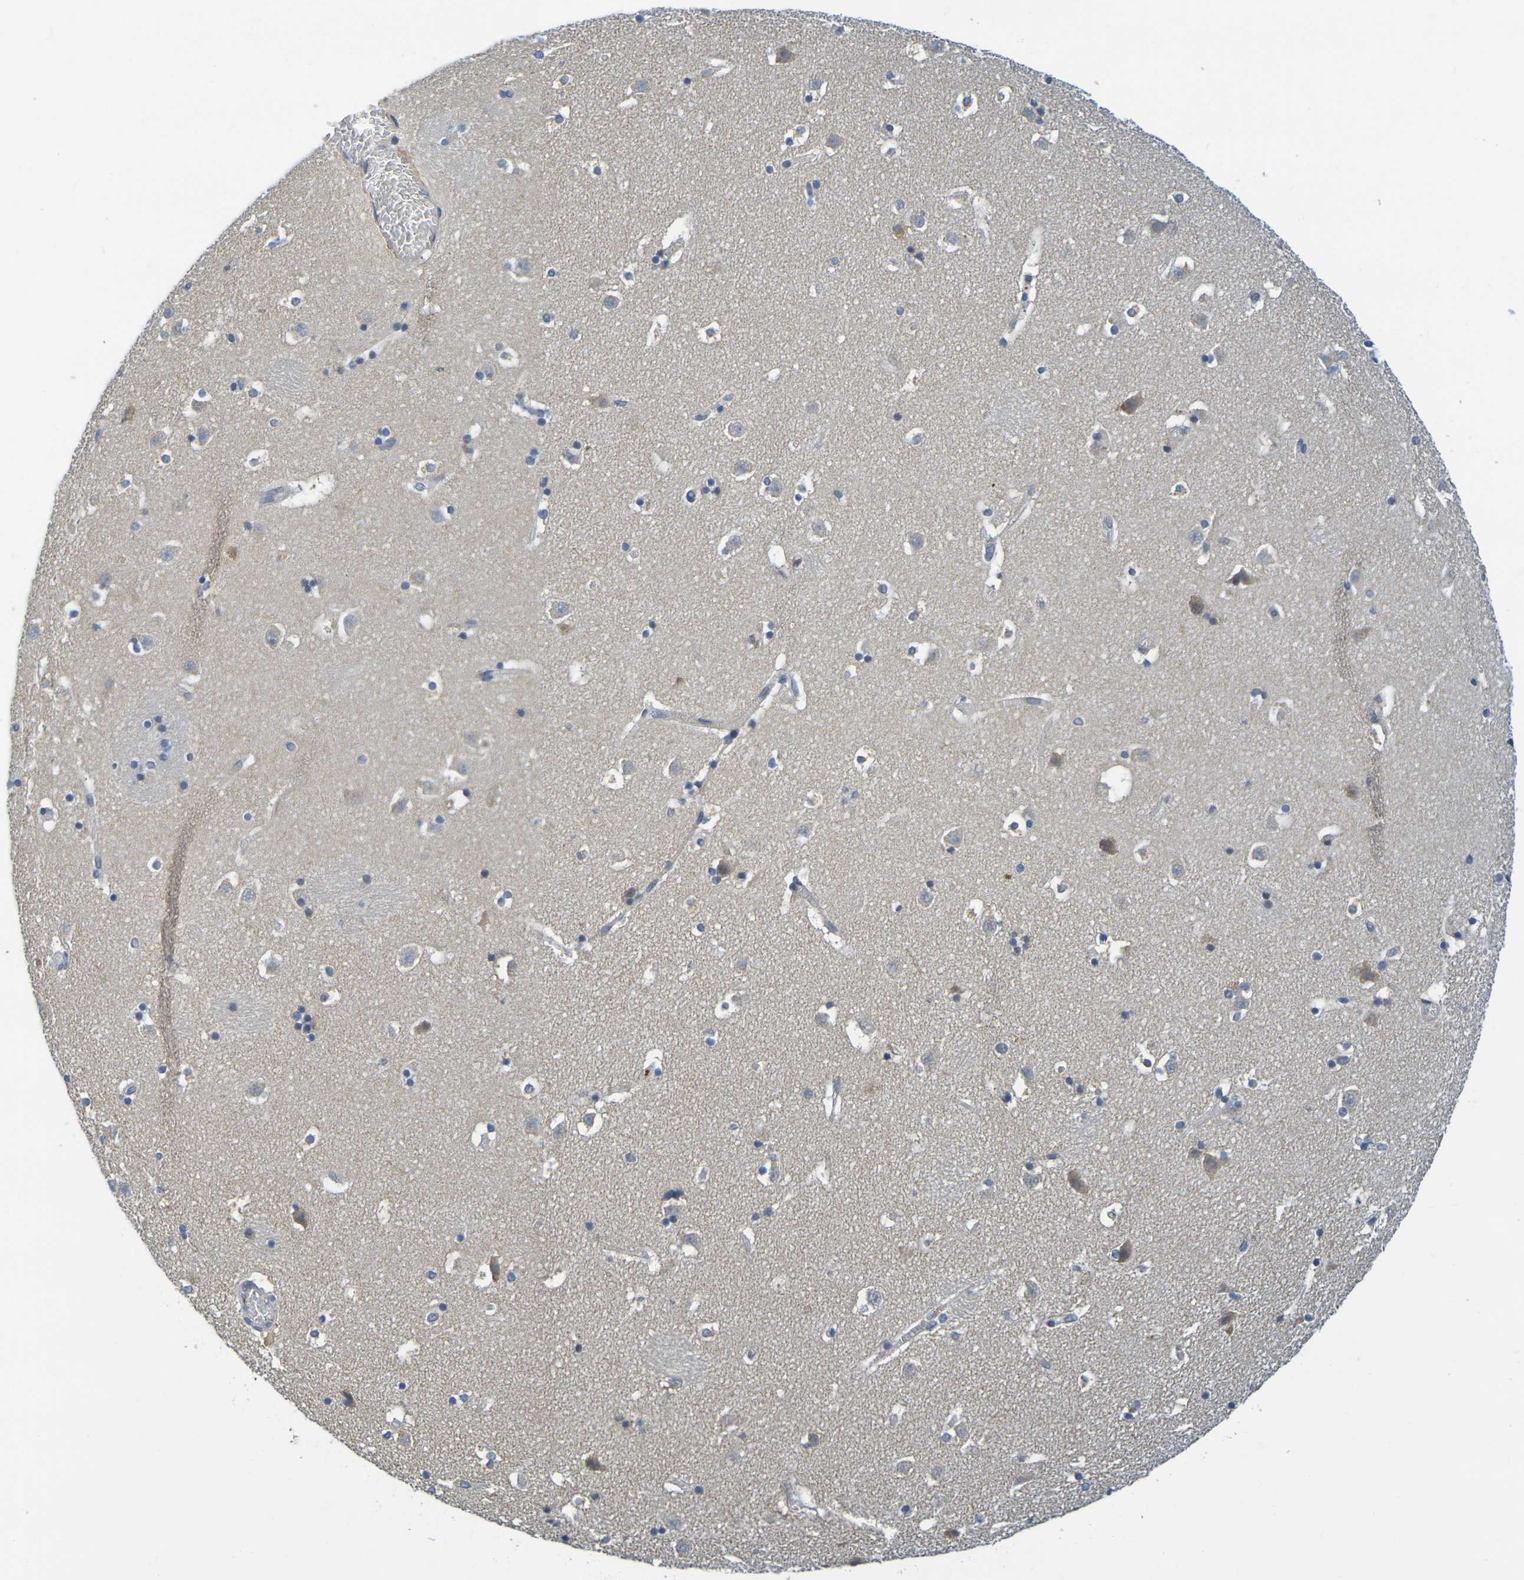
{"staining": {"intensity": "negative", "quantity": "none", "location": "none"}, "tissue": "caudate", "cell_type": "Glial cells", "image_type": "normal", "snomed": [{"axis": "morphology", "description": "Normal tissue, NOS"}, {"axis": "topography", "description": "Lateral ventricle wall"}], "caption": "Immunohistochemistry micrograph of benign caudate stained for a protein (brown), which shows no staining in glial cells.", "gene": "C1QA", "patient": {"sex": "male", "age": 45}}